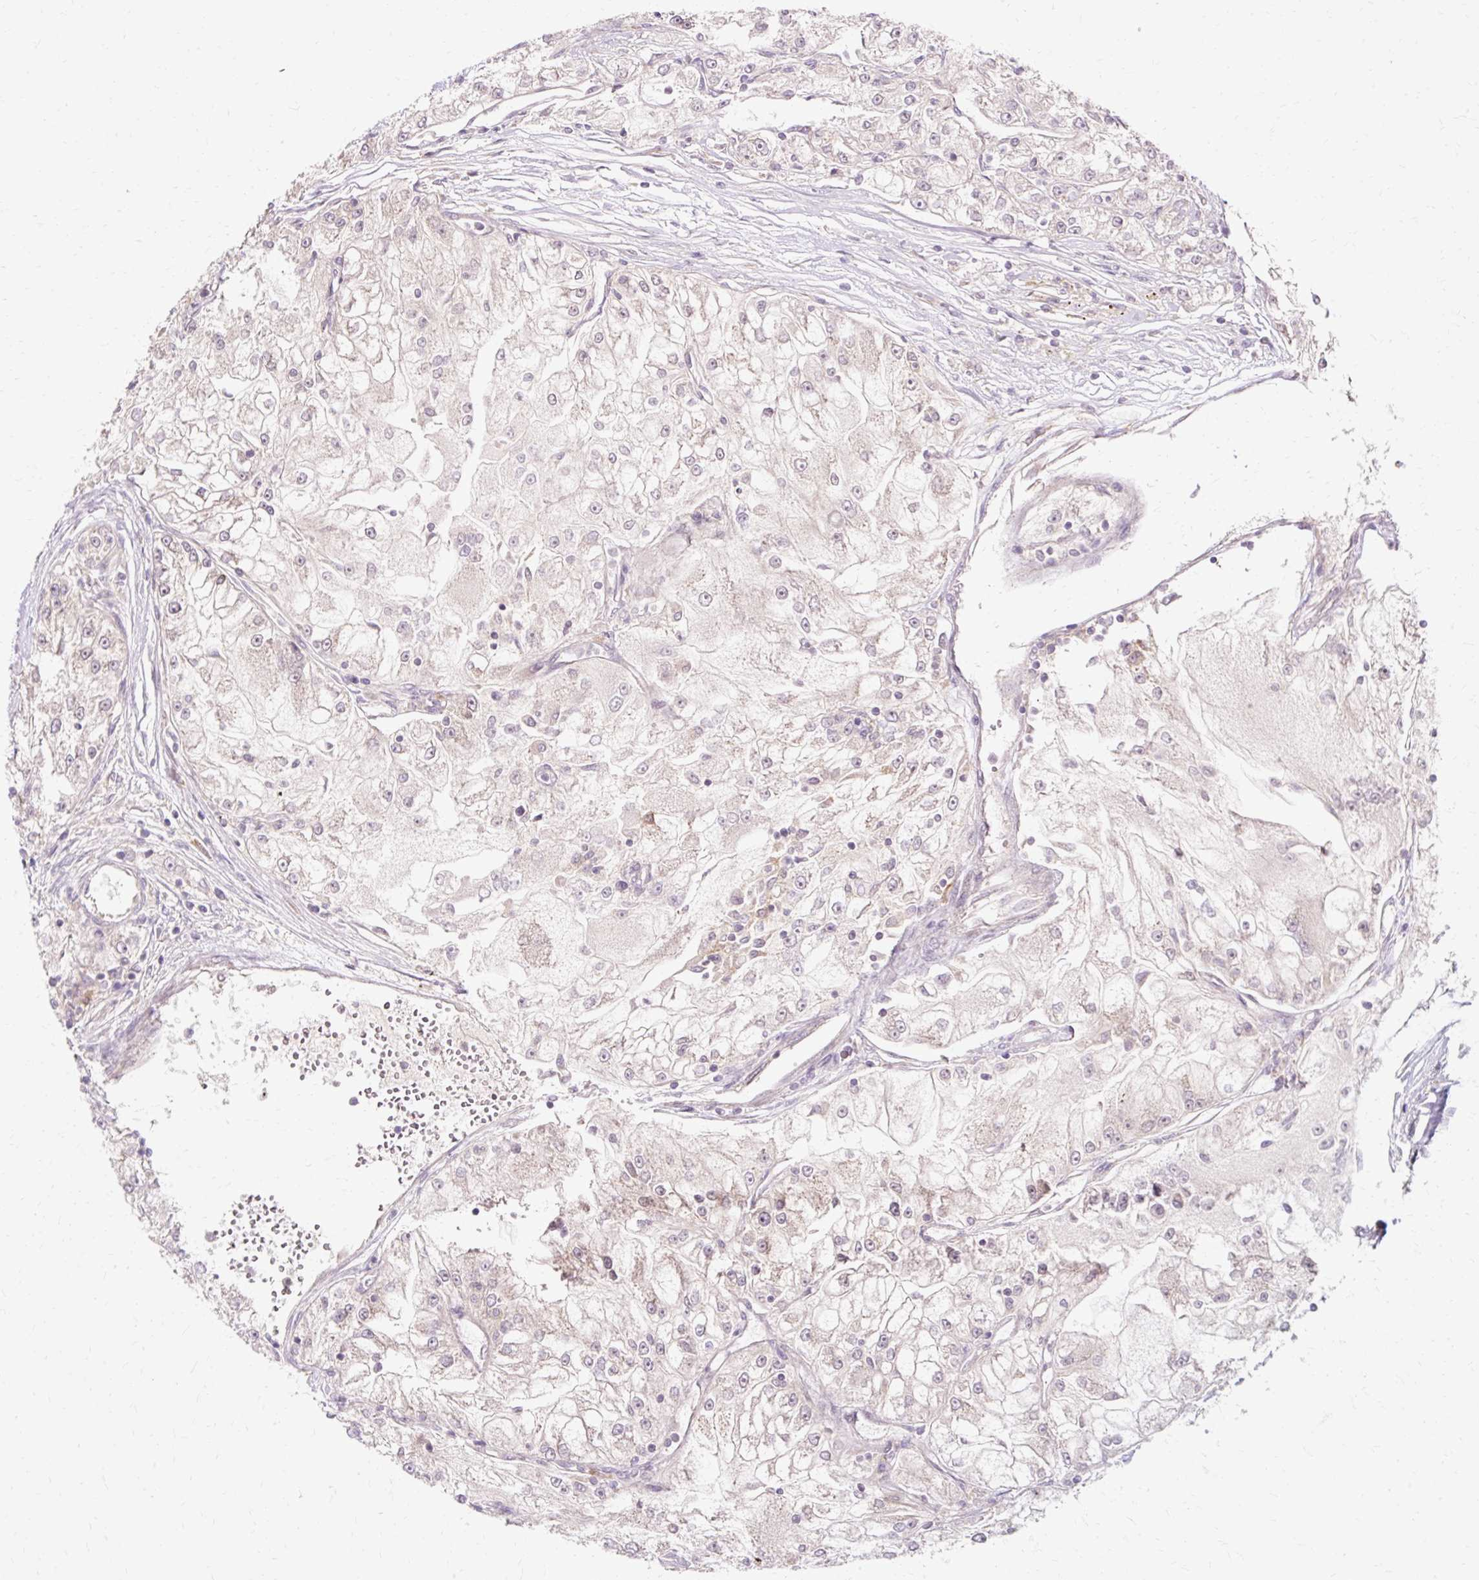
{"staining": {"intensity": "negative", "quantity": "none", "location": "none"}, "tissue": "renal cancer", "cell_type": "Tumor cells", "image_type": "cancer", "snomed": [{"axis": "morphology", "description": "Adenocarcinoma, NOS"}, {"axis": "topography", "description": "Kidney"}], "caption": "An immunohistochemistry histopathology image of renal cancer (adenocarcinoma) is shown. There is no staining in tumor cells of renal cancer (adenocarcinoma).", "gene": "GEMIN2", "patient": {"sex": "female", "age": 72}}